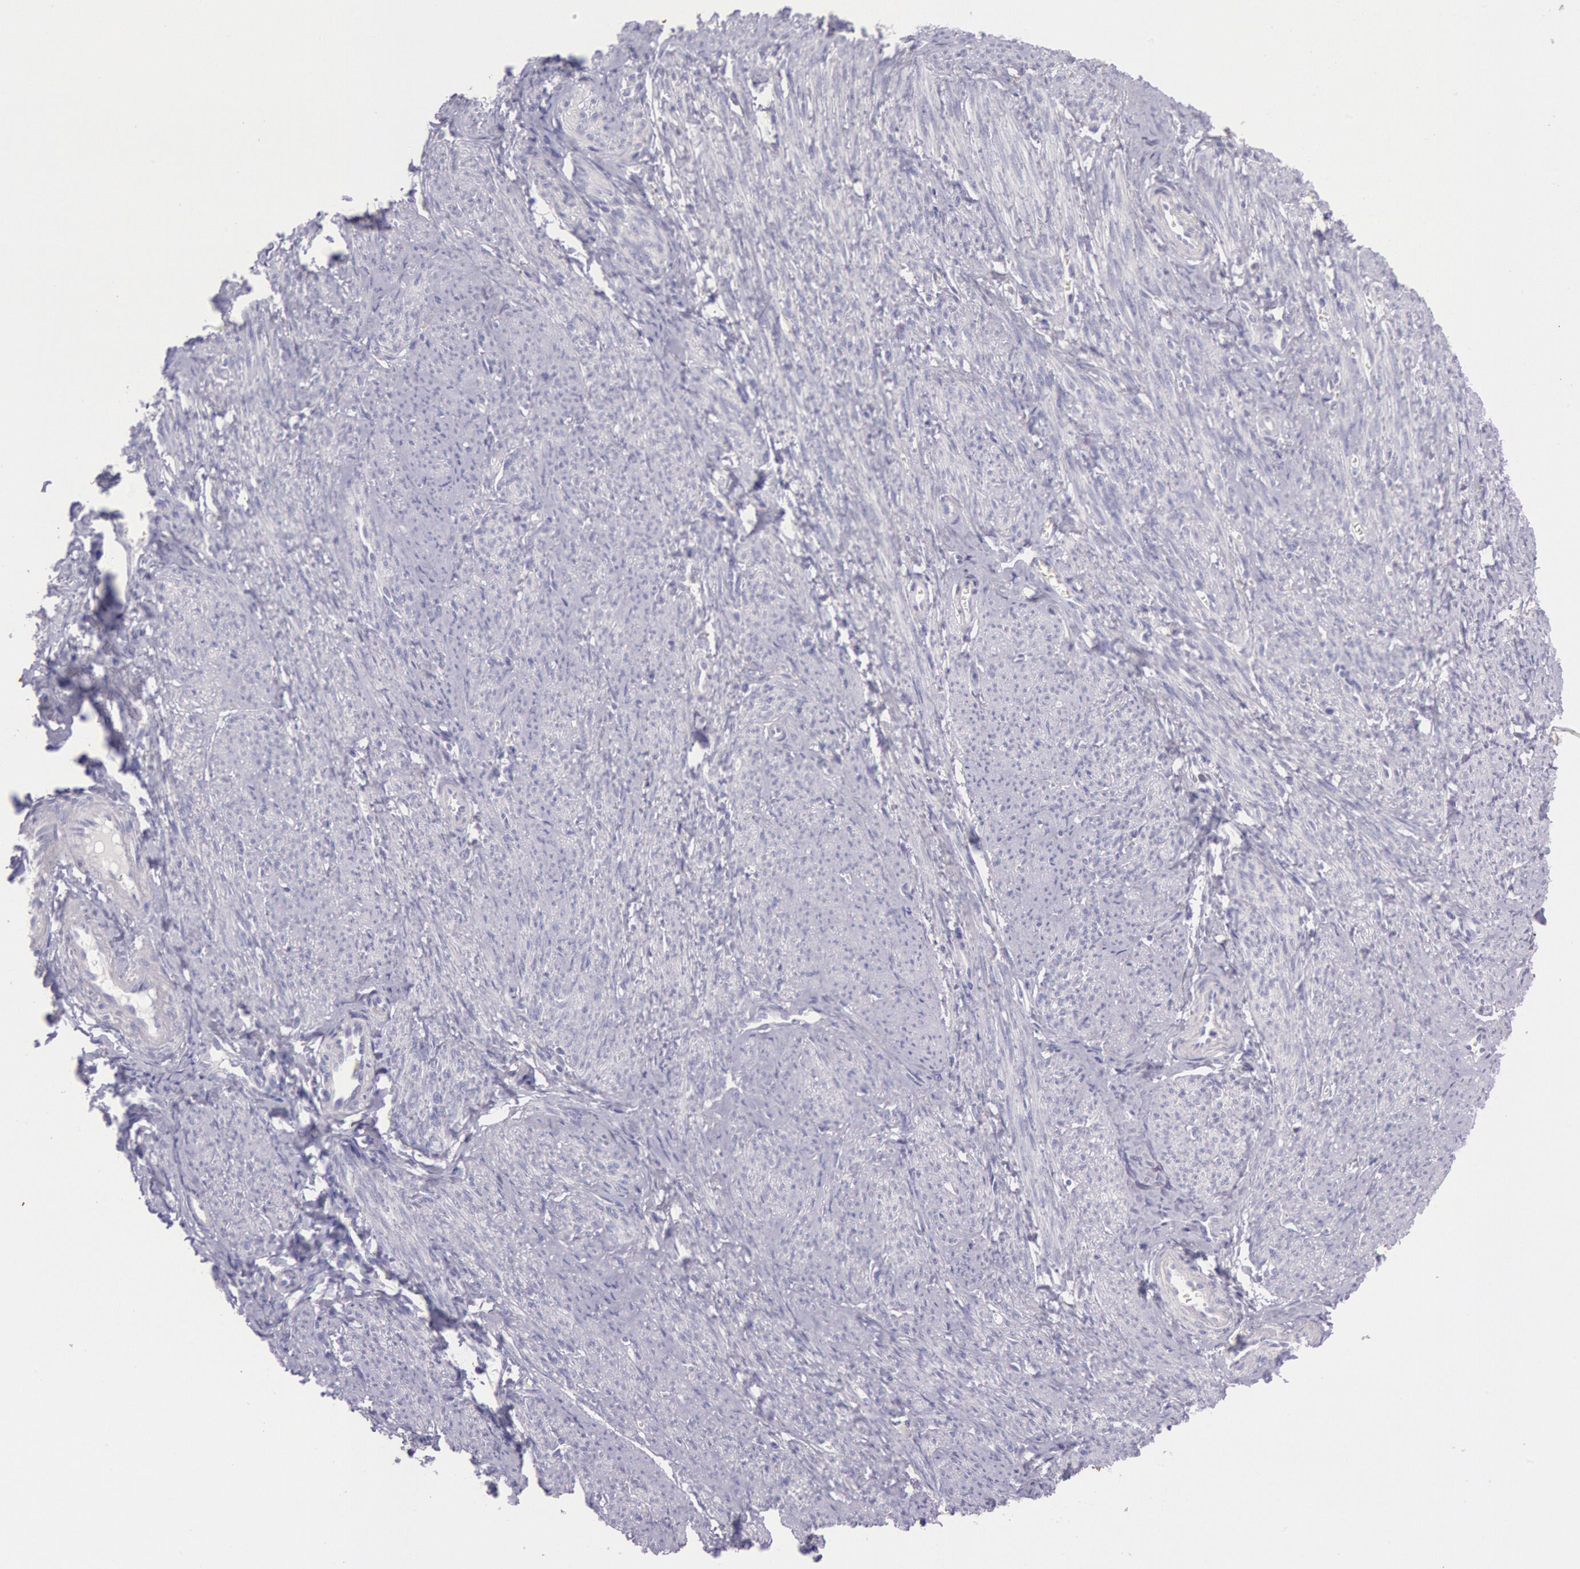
{"staining": {"intensity": "negative", "quantity": "none", "location": "none"}, "tissue": "smooth muscle", "cell_type": "Smooth muscle cells", "image_type": "normal", "snomed": [{"axis": "morphology", "description": "Normal tissue, NOS"}, {"axis": "topography", "description": "Smooth muscle"}, {"axis": "topography", "description": "Cervix"}], "caption": "Smooth muscle cells show no significant protein expression in normal smooth muscle. (DAB (3,3'-diaminobenzidine) immunohistochemistry (IHC), high magnification).", "gene": "MYH1", "patient": {"sex": "female", "age": 70}}